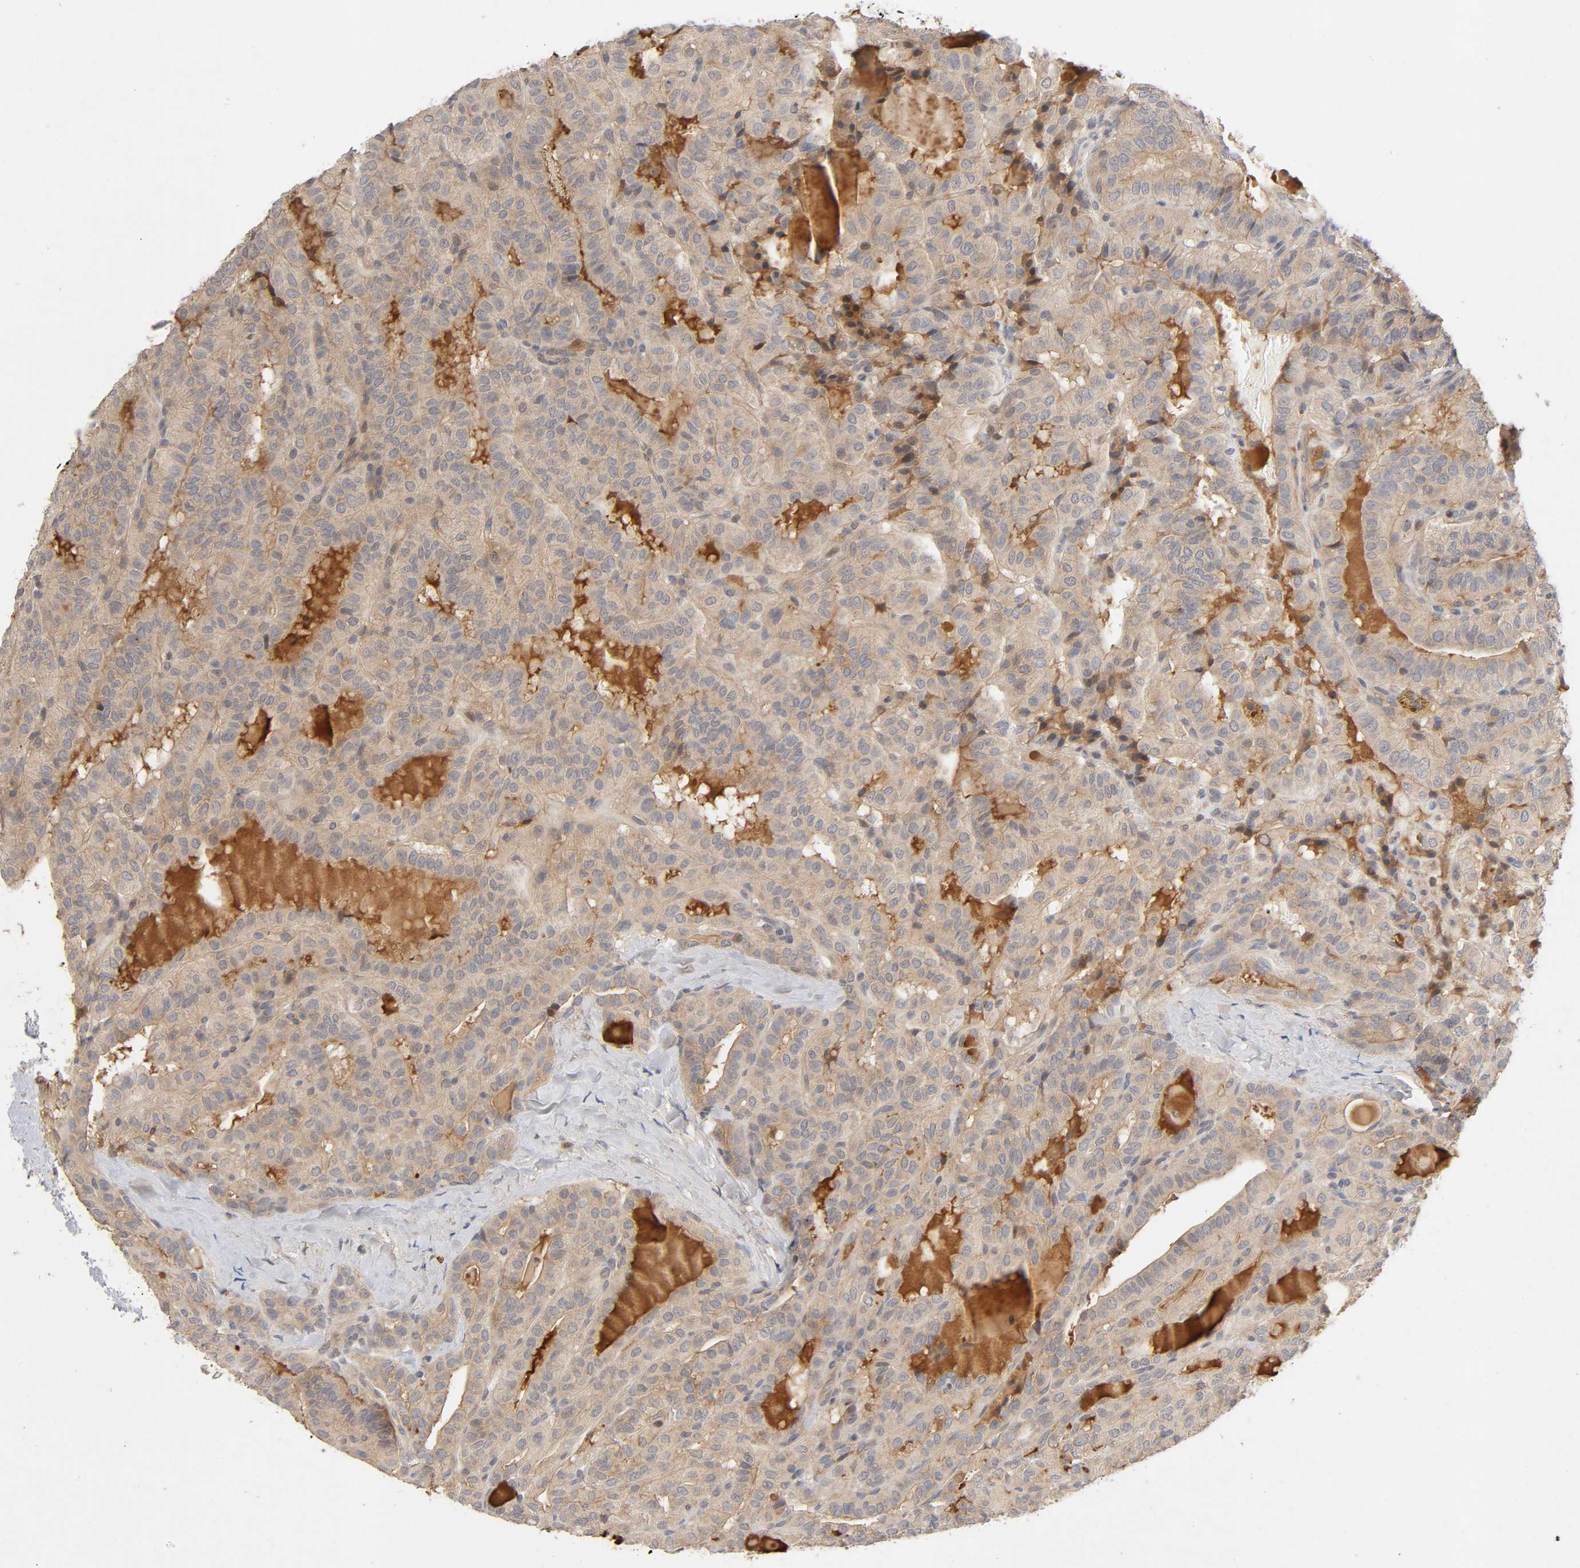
{"staining": {"intensity": "moderate", "quantity": ">75%", "location": "cytoplasmic/membranous"}, "tissue": "thyroid cancer", "cell_type": "Tumor cells", "image_type": "cancer", "snomed": [{"axis": "morphology", "description": "Papillary adenocarcinoma, NOS"}, {"axis": "topography", "description": "Thyroid gland"}], "caption": "Immunohistochemical staining of thyroid cancer (papillary adenocarcinoma) shows moderate cytoplasmic/membranous protein staining in about >75% of tumor cells.", "gene": "CPB2", "patient": {"sex": "male", "age": 77}}